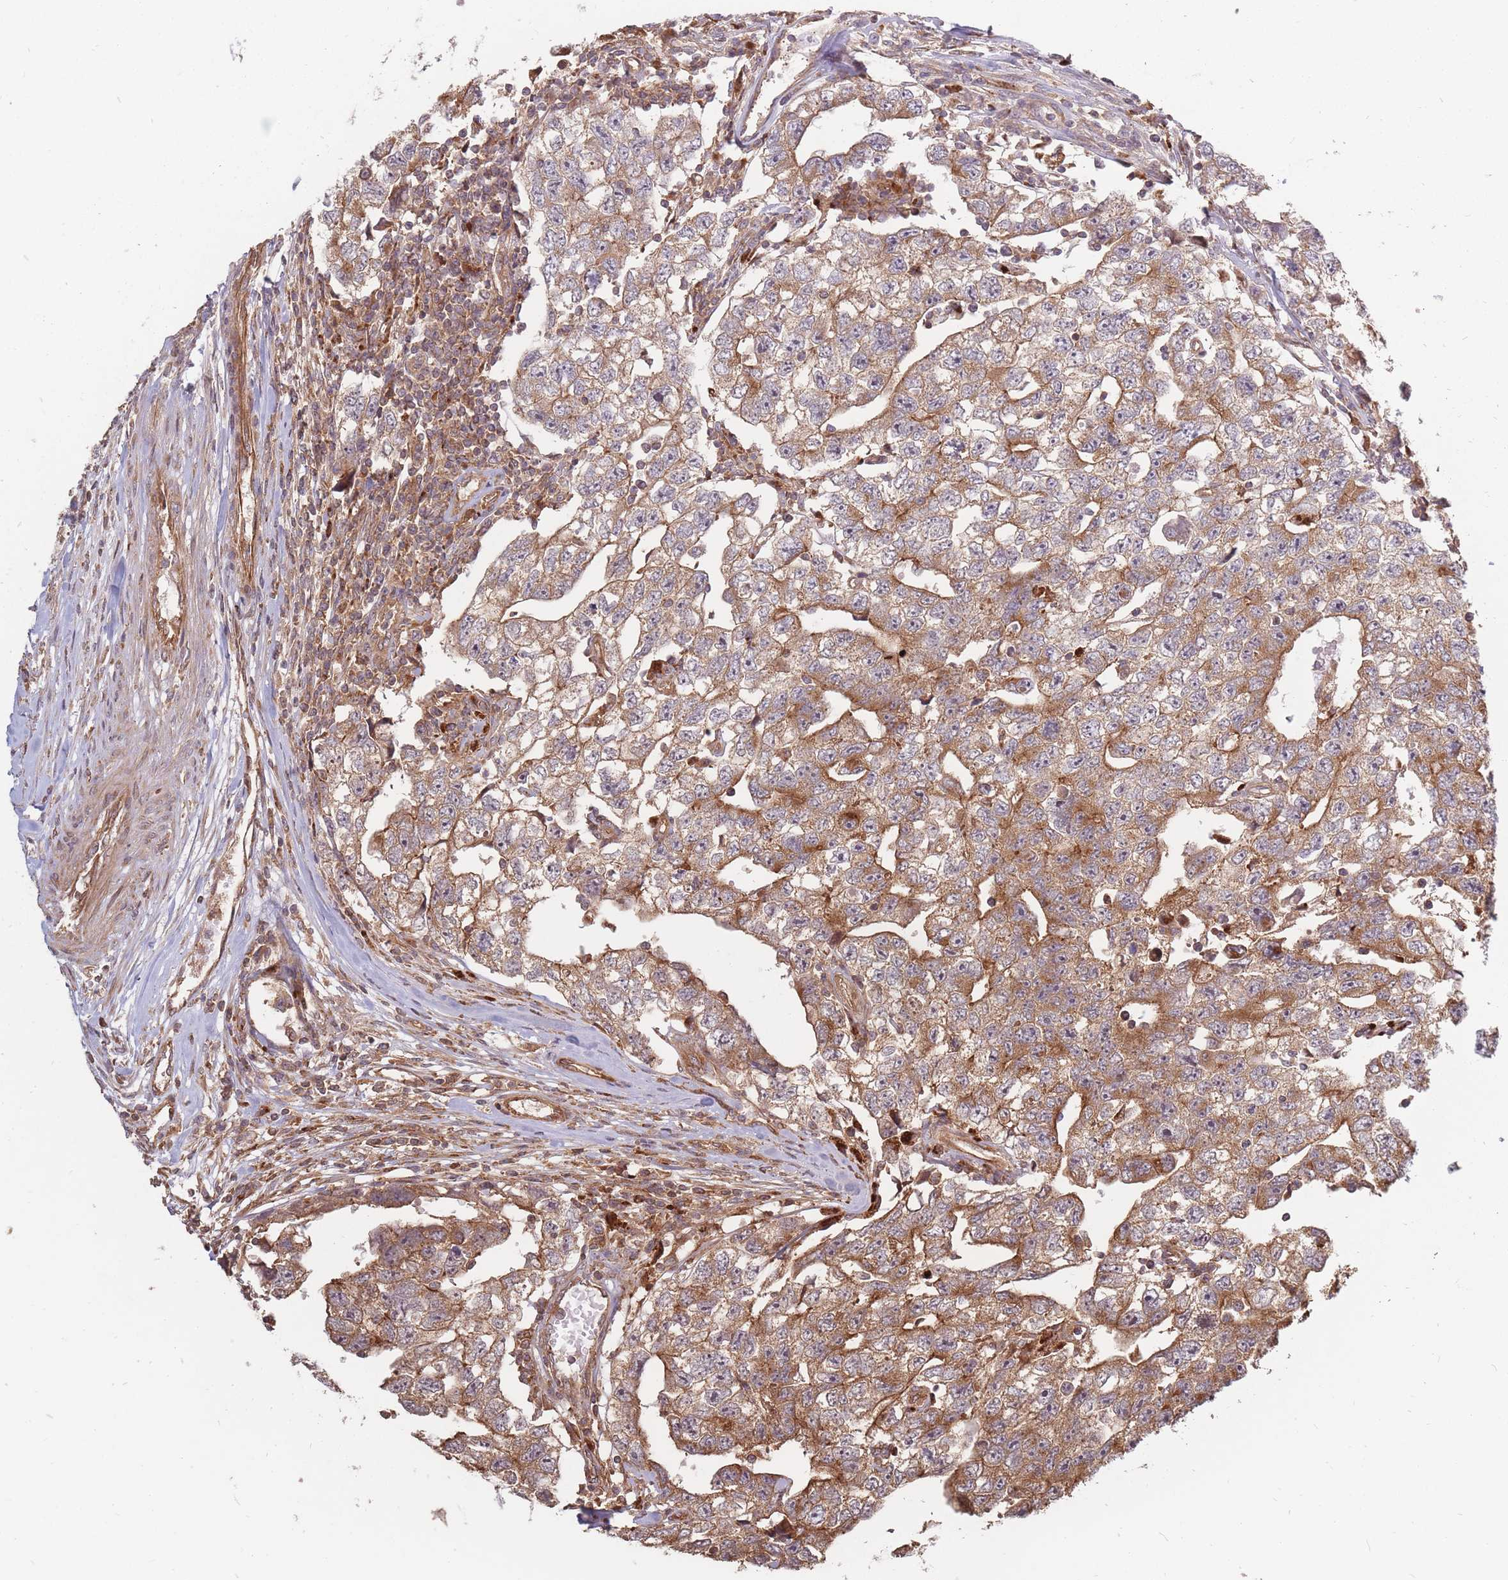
{"staining": {"intensity": "moderate", "quantity": ">75%", "location": "cytoplasmic/membranous"}, "tissue": "testis cancer", "cell_type": "Tumor cells", "image_type": "cancer", "snomed": [{"axis": "morphology", "description": "Carcinoma, Embryonal, NOS"}, {"axis": "topography", "description": "Testis"}], "caption": "A histopathology image of testis embryonal carcinoma stained for a protein exhibits moderate cytoplasmic/membranous brown staining in tumor cells.", "gene": "RASSF2", "patient": {"sex": "male", "age": 22}}